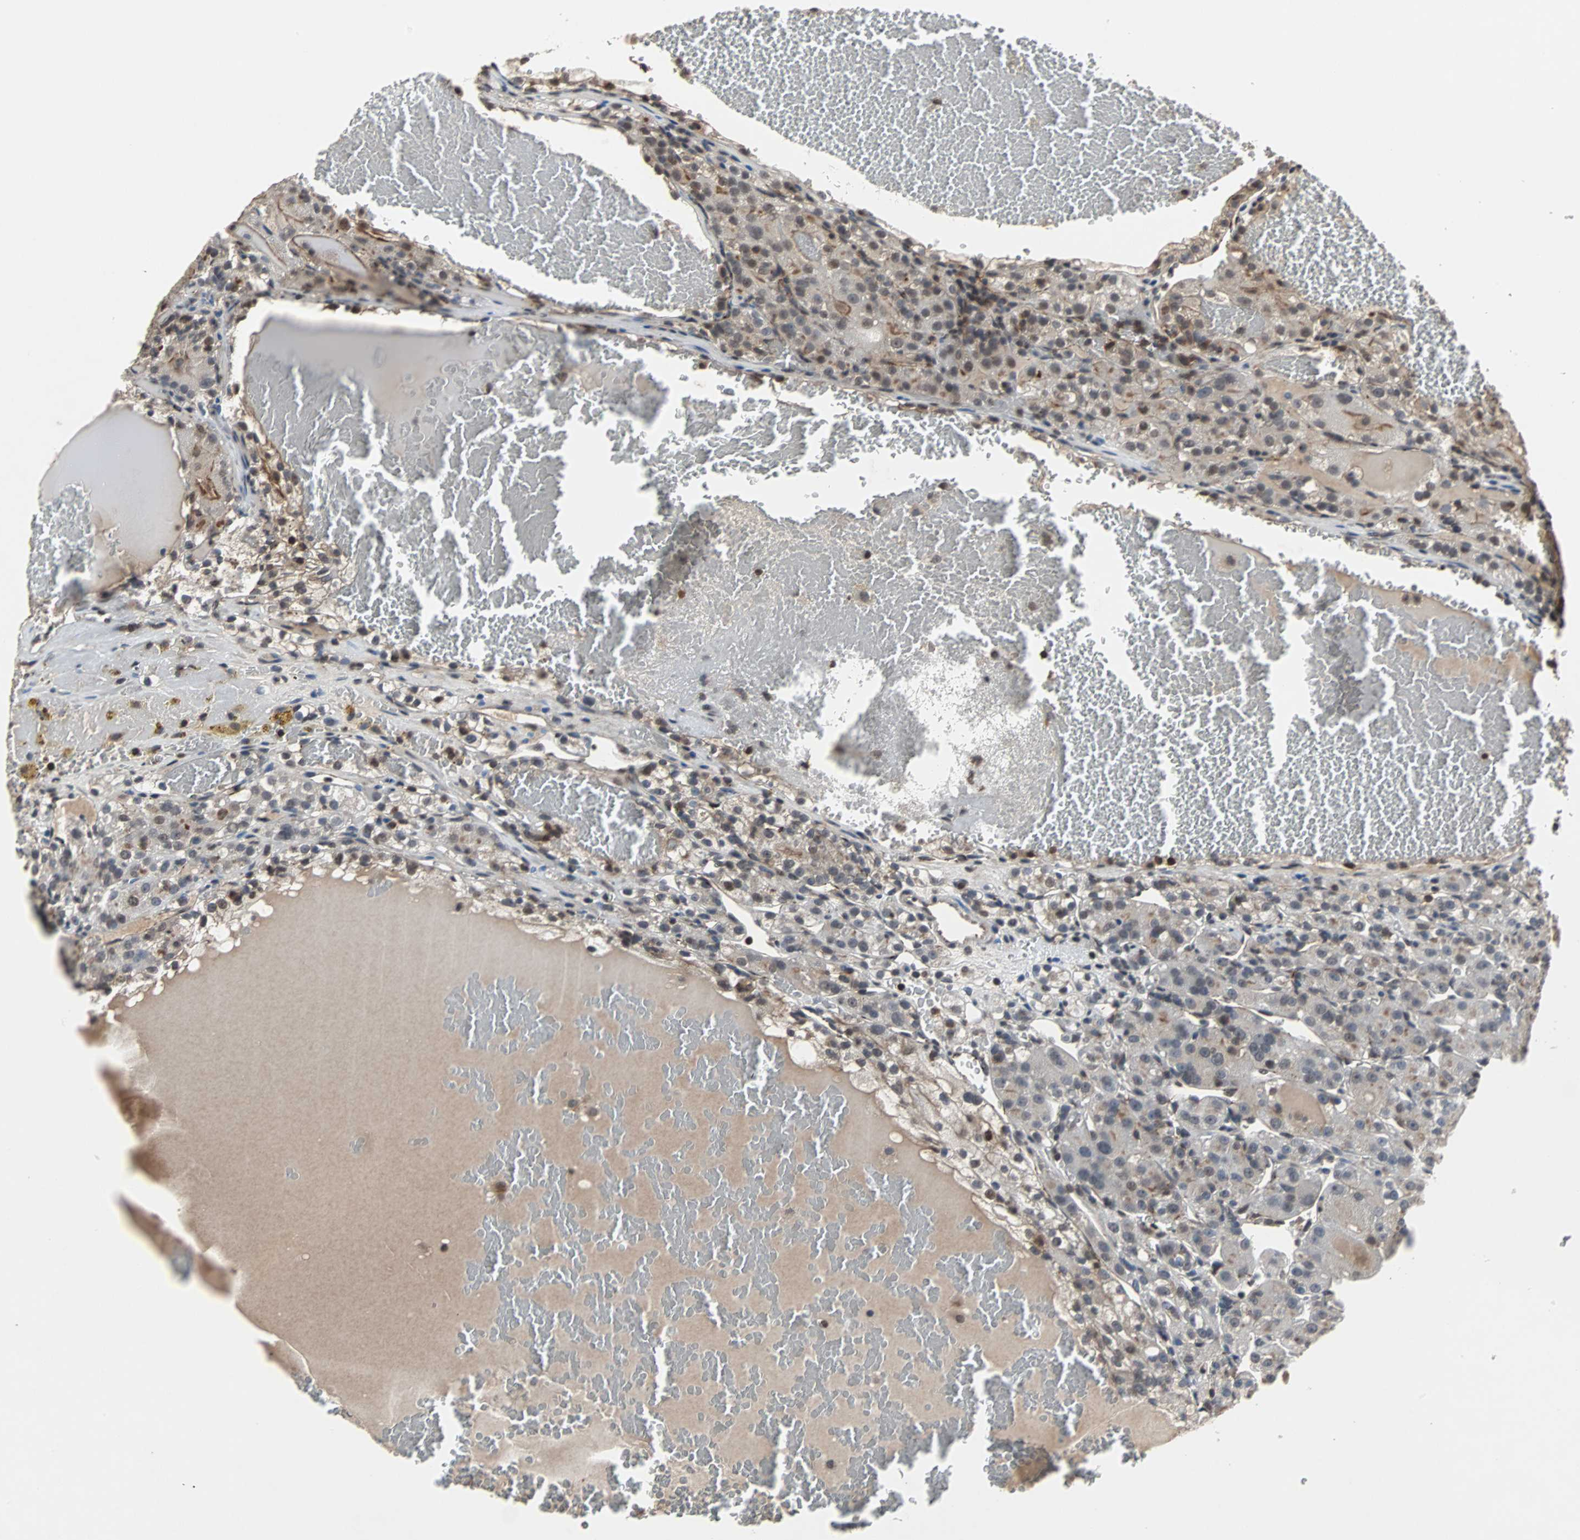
{"staining": {"intensity": "weak", "quantity": "25%-75%", "location": "cytoplasmic/membranous"}, "tissue": "renal cancer", "cell_type": "Tumor cells", "image_type": "cancer", "snomed": [{"axis": "morphology", "description": "Normal tissue, NOS"}, {"axis": "morphology", "description": "Adenocarcinoma, NOS"}, {"axis": "topography", "description": "Kidney"}], "caption": "Brown immunohistochemical staining in human adenocarcinoma (renal) displays weak cytoplasmic/membranous staining in approximately 25%-75% of tumor cells.", "gene": "LSR", "patient": {"sex": "male", "age": 61}}